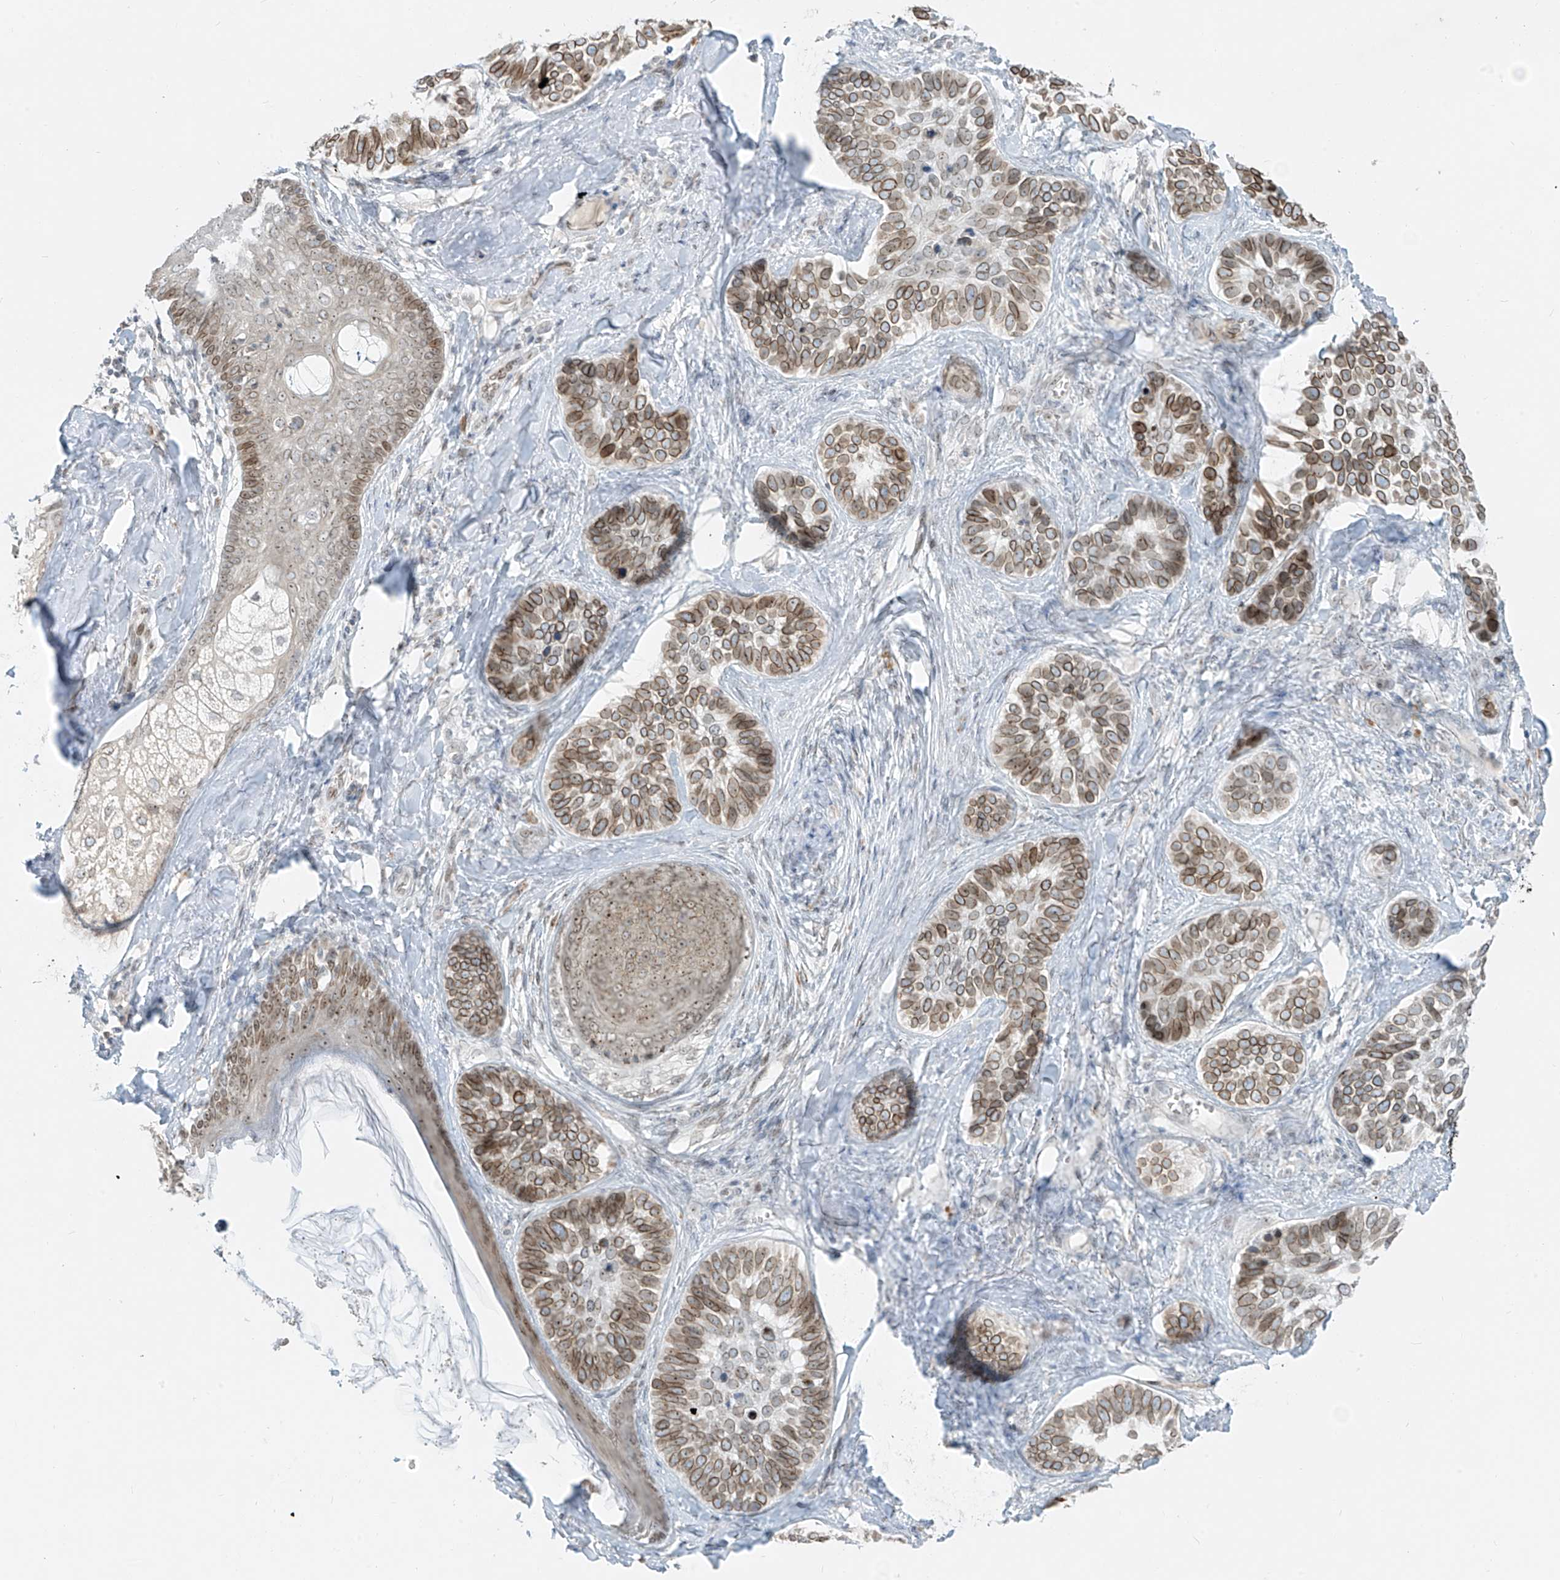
{"staining": {"intensity": "moderate", "quantity": ">75%", "location": "cytoplasmic/membranous,nuclear"}, "tissue": "skin cancer", "cell_type": "Tumor cells", "image_type": "cancer", "snomed": [{"axis": "morphology", "description": "Basal cell carcinoma"}, {"axis": "topography", "description": "Skin"}], "caption": "The micrograph shows staining of skin cancer (basal cell carcinoma), revealing moderate cytoplasmic/membranous and nuclear protein expression (brown color) within tumor cells.", "gene": "SAMD15", "patient": {"sex": "male", "age": 62}}